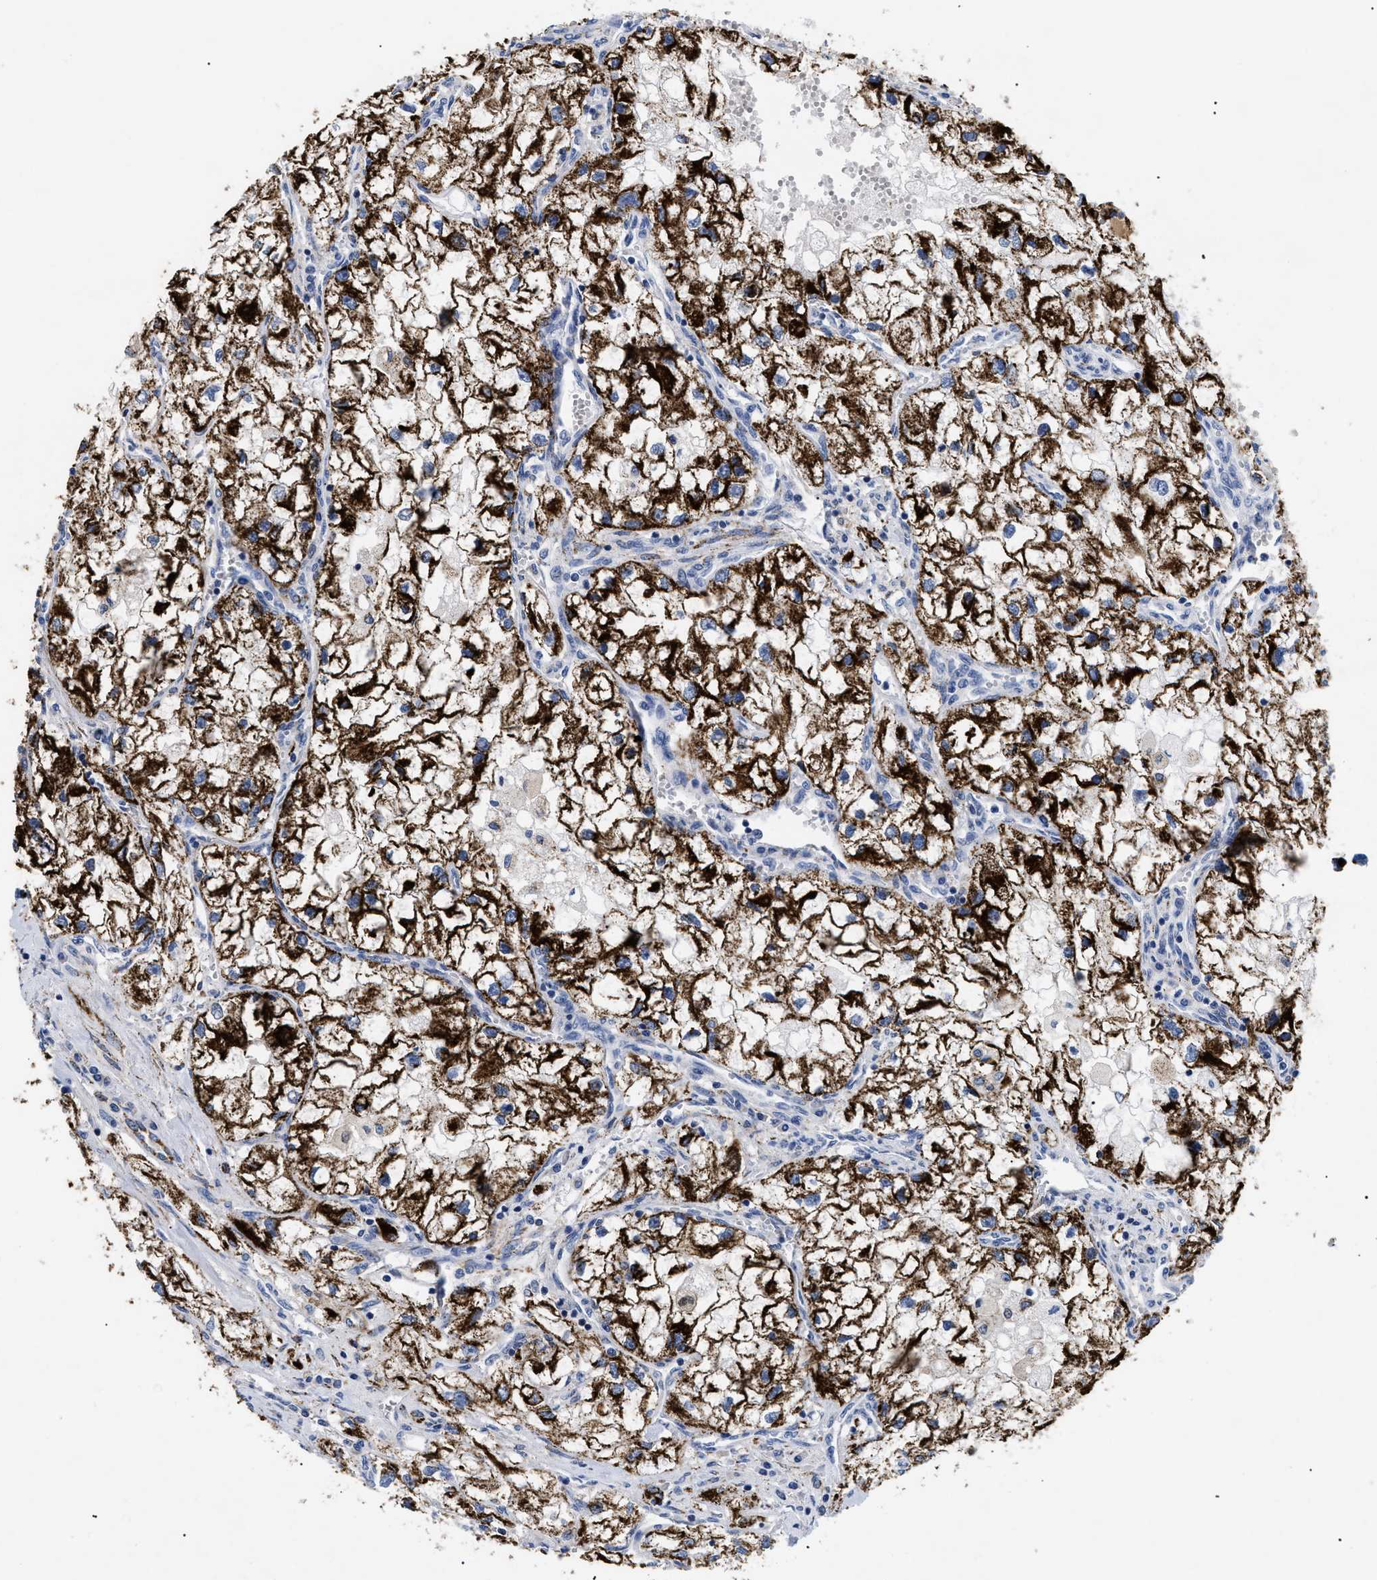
{"staining": {"intensity": "strong", "quantity": ">75%", "location": "cytoplasmic/membranous"}, "tissue": "renal cancer", "cell_type": "Tumor cells", "image_type": "cancer", "snomed": [{"axis": "morphology", "description": "Adenocarcinoma, NOS"}, {"axis": "topography", "description": "Kidney"}], "caption": "Brown immunohistochemical staining in adenocarcinoma (renal) reveals strong cytoplasmic/membranous staining in approximately >75% of tumor cells. (DAB IHC, brown staining for protein, blue staining for nuclei).", "gene": "GPR149", "patient": {"sex": "female", "age": 70}}